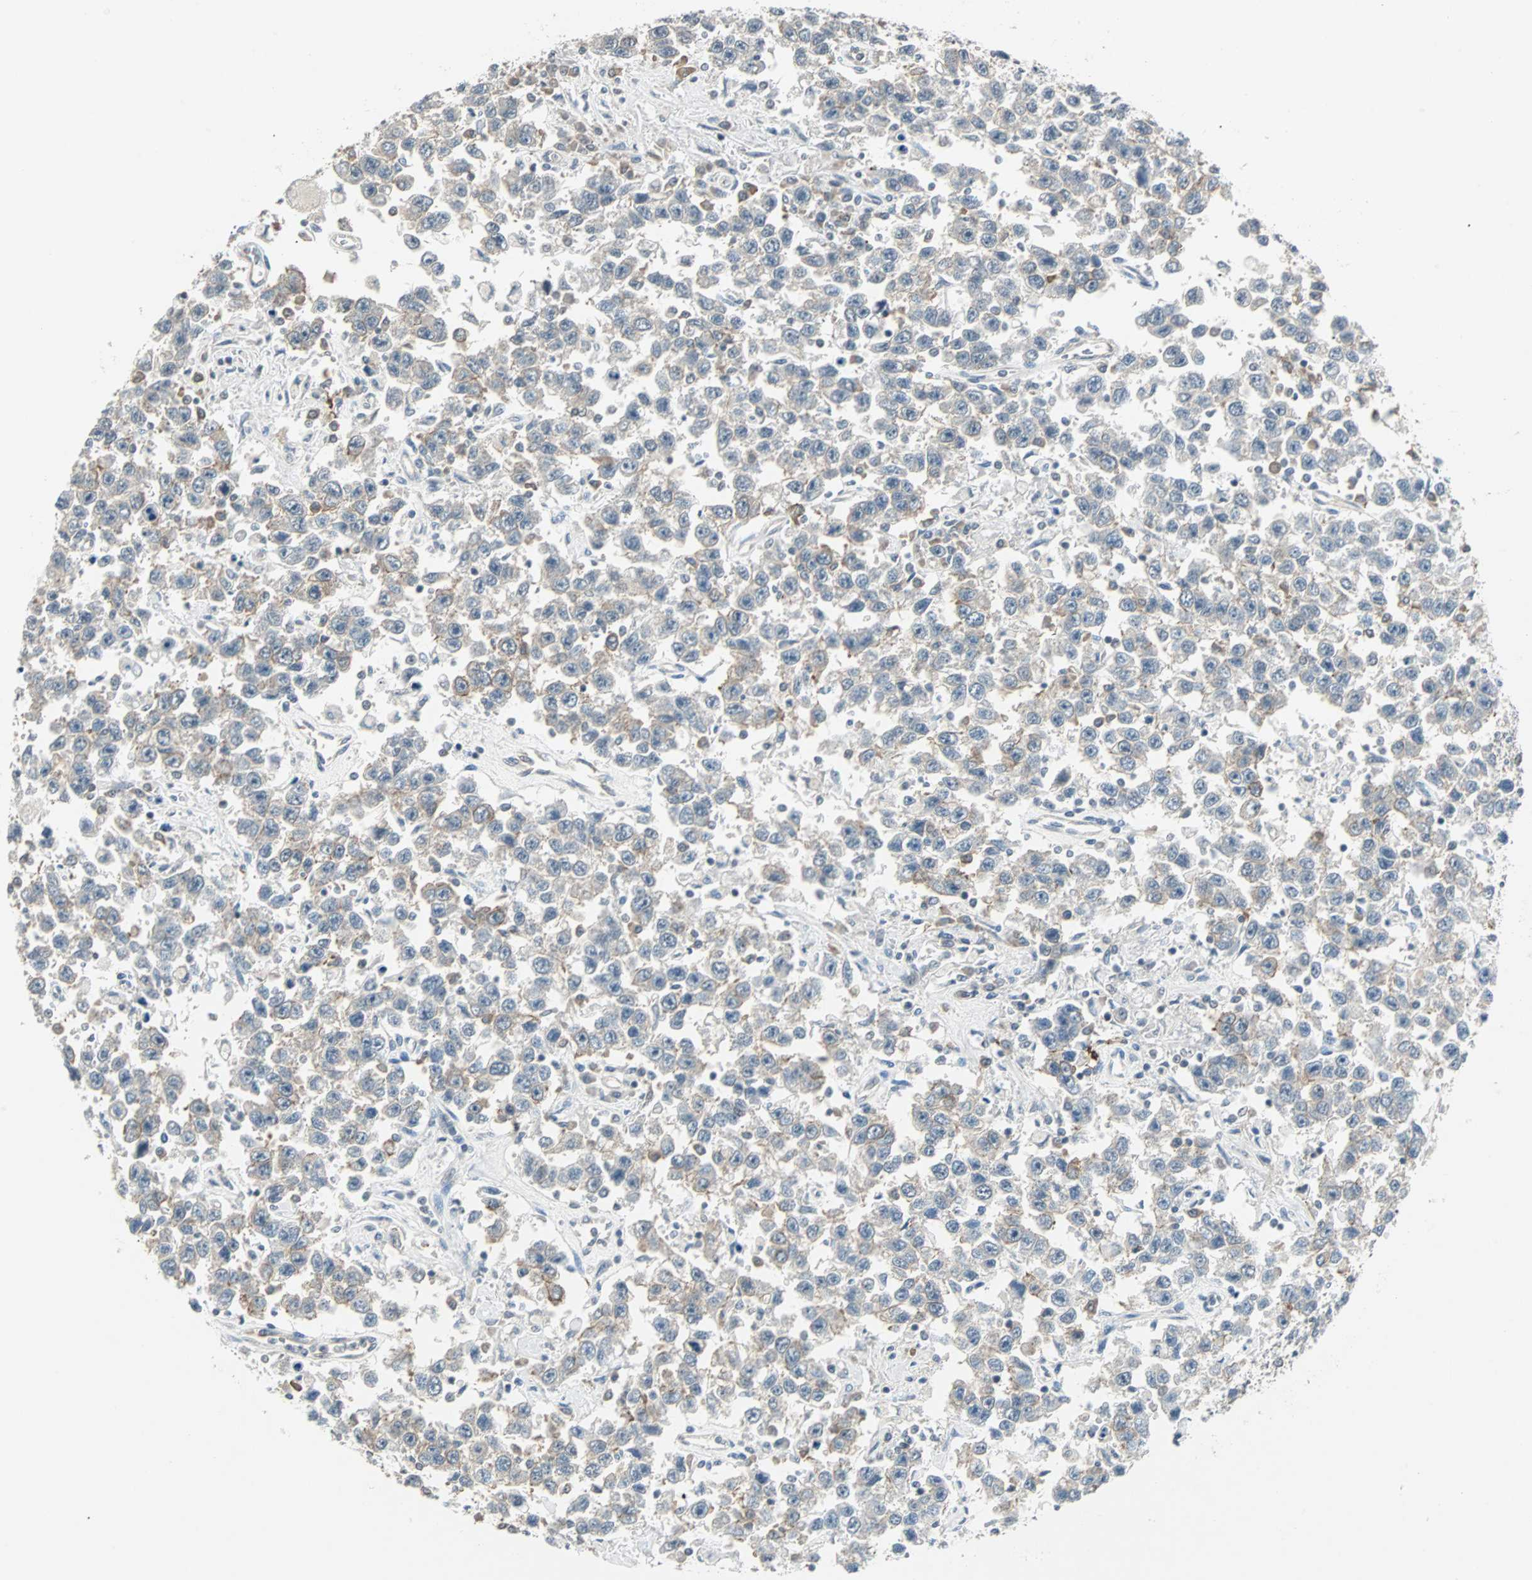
{"staining": {"intensity": "weak", "quantity": "25%-75%", "location": "cytoplasmic/membranous"}, "tissue": "testis cancer", "cell_type": "Tumor cells", "image_type": "cancer", "snomed": [{"axis": "morphology", "description": "Seminoma, NOS"}, {"axis": "topography", "description": "Testis"}], "caption": "Human testis cancer (seminoma) stained with a brown dye shows weak cytoplasmic/membranous positive positivity in about 25%-75% of tumor cells.", "gene": "CMC2", "patient": {"sex": "male", "age": 41}}